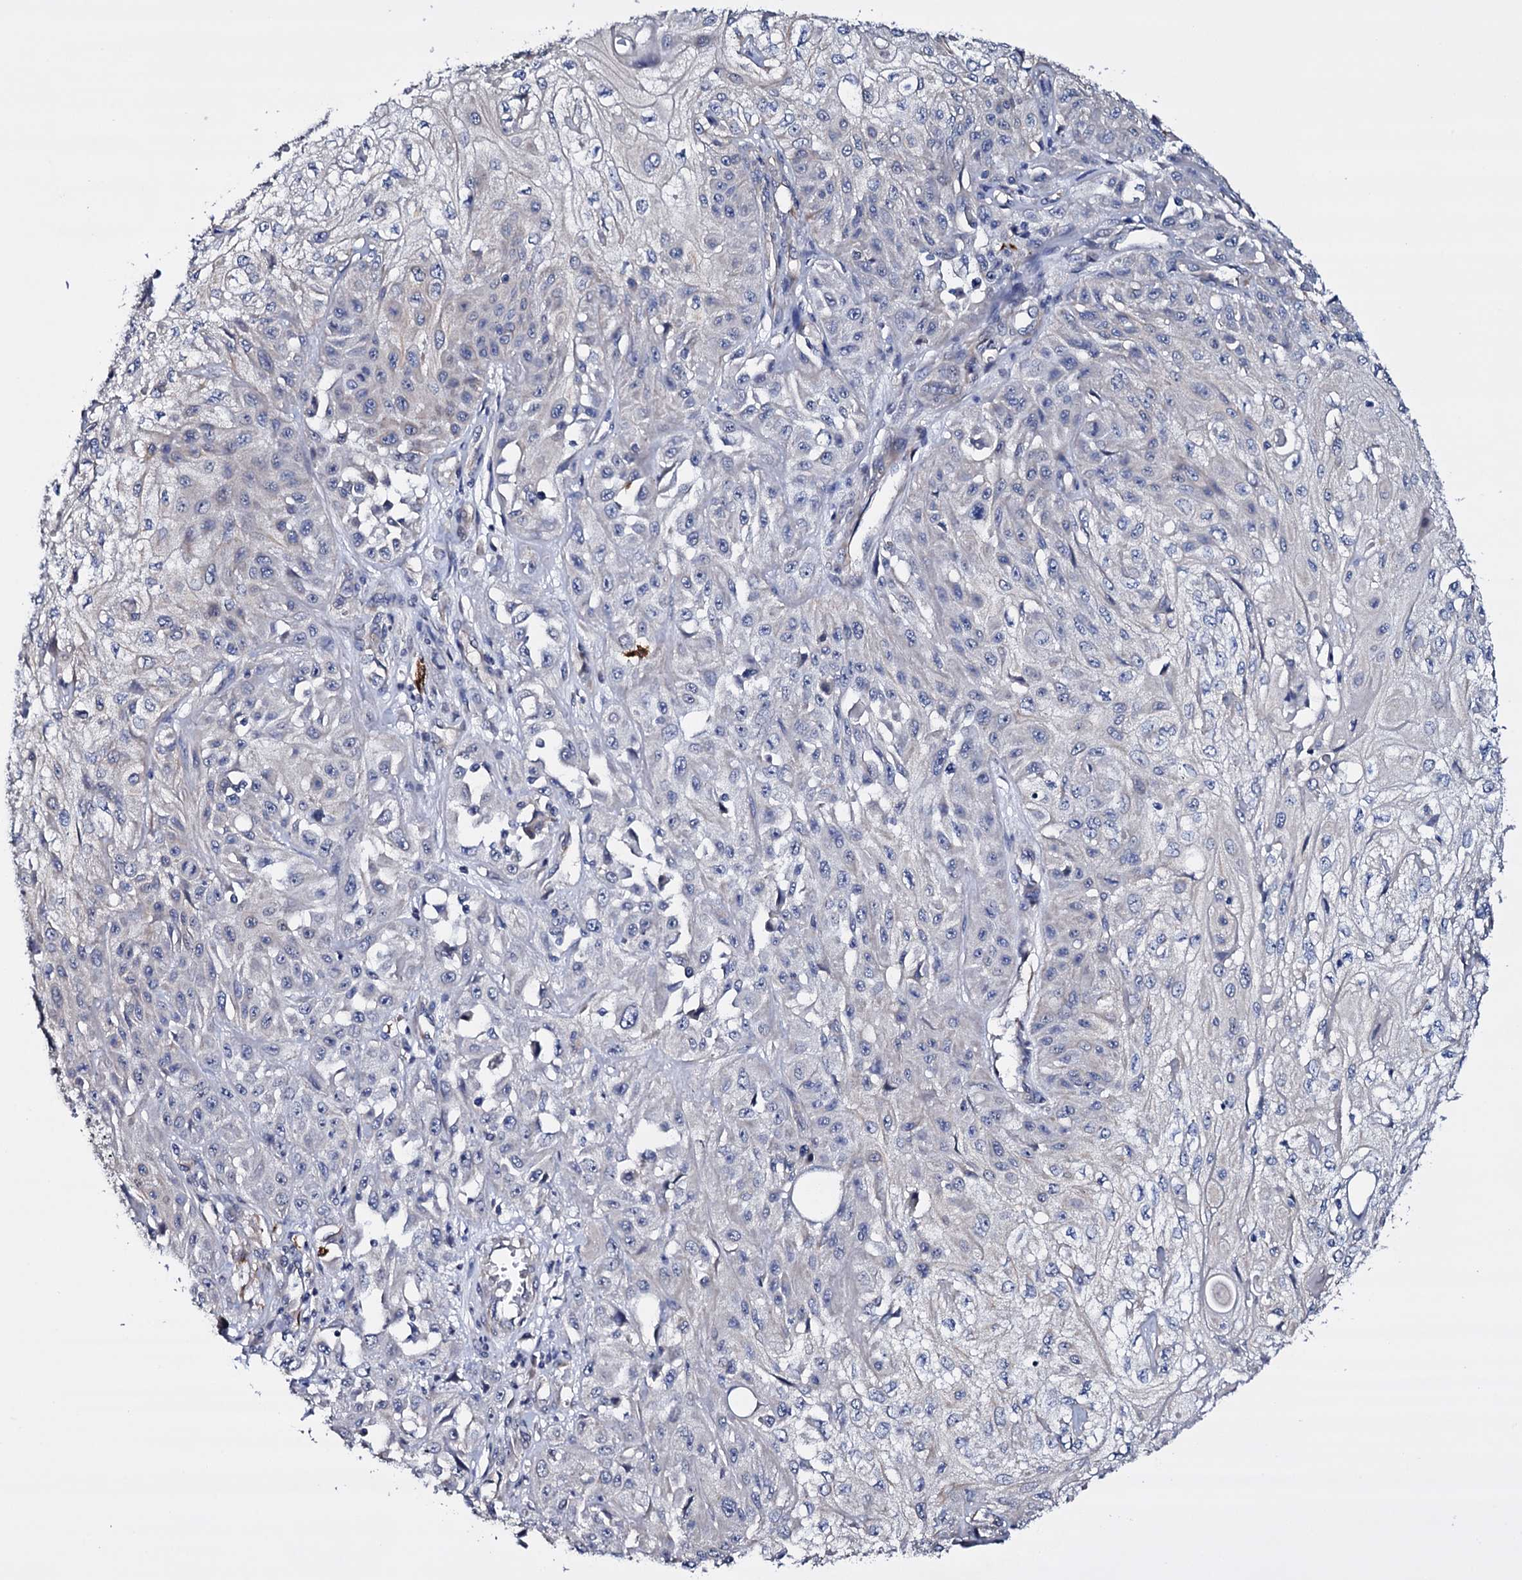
{"staining": {"intensity": "negative", "quantity": "none", "location": "none"}, "tissue": "skin cancer", "cell_type": "Tumor cells", "image_type": "cancer", "snomed": [{"axis": "morphology", "description": "Squamous cell carcinoma, NOS"}, {"axis": "morphology", "description": "Squamous cell carcinoma, metastatic, NOS"}, {"axis": "topography", "description": "Skin"}, {"axis": "topography", "description": "Lymph node"}], "caption": "Tumor cells show no significant protein expression in skin squamous cell carcinoma.", "gene": "BCL2L14", "patient": {"sex": "male", "age": 75}}